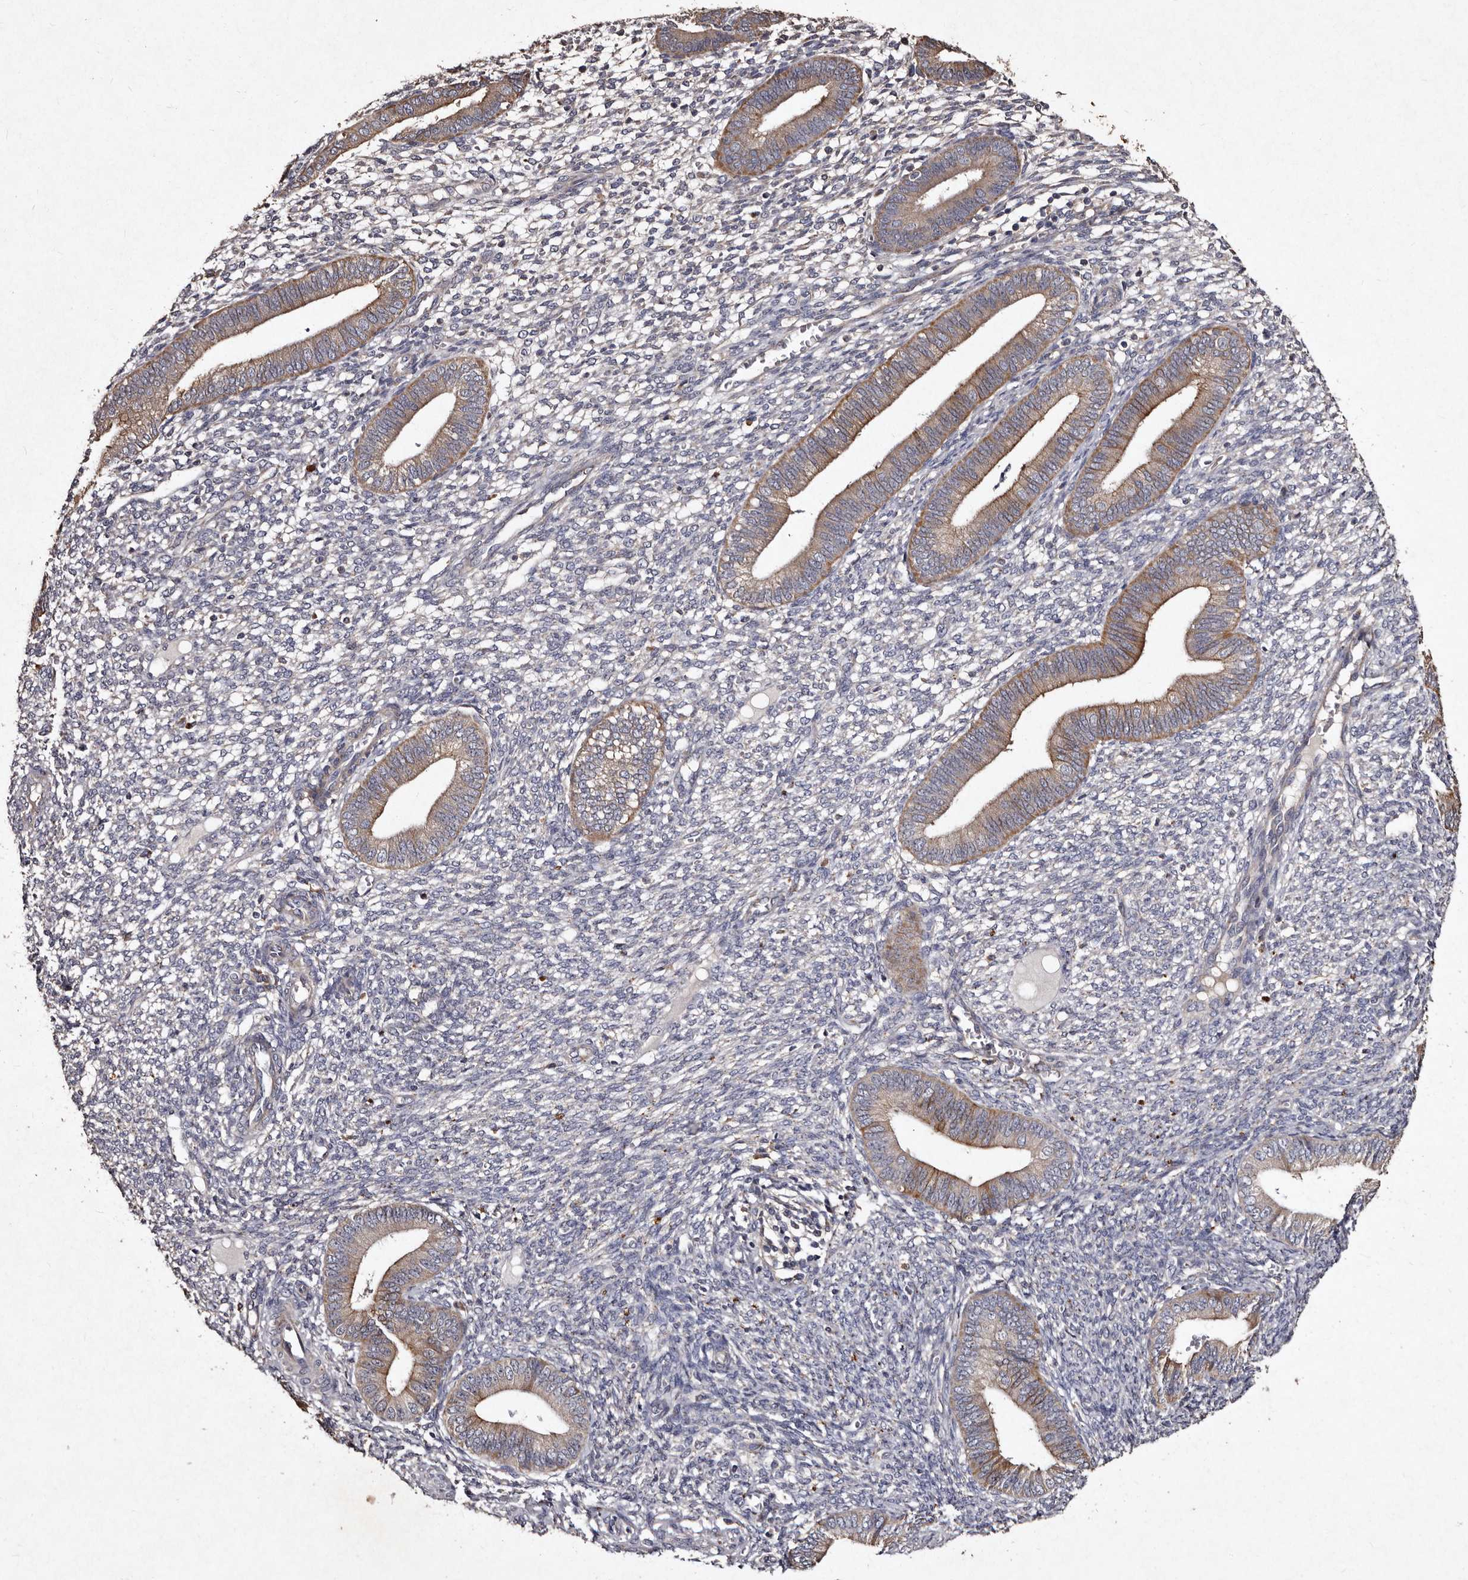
{"staining": {"intensity": "negative", "quantity": "none", "location": "none"}, "tissue": "endometrium", "cell_type": "Cells in endometrial stroma", "image_type": "normal", "snomed": [{"axis": "morphology", "description": "Normal tissue, NOS"}, {"axis": "topography", "description": "Endometrium"}], "caption": "Cells in endometrial stroma show no significant protein positivity in unremarkable endometrium.", "gene": "TFB1M", "patient": {"sex": "female", "age": 46}}